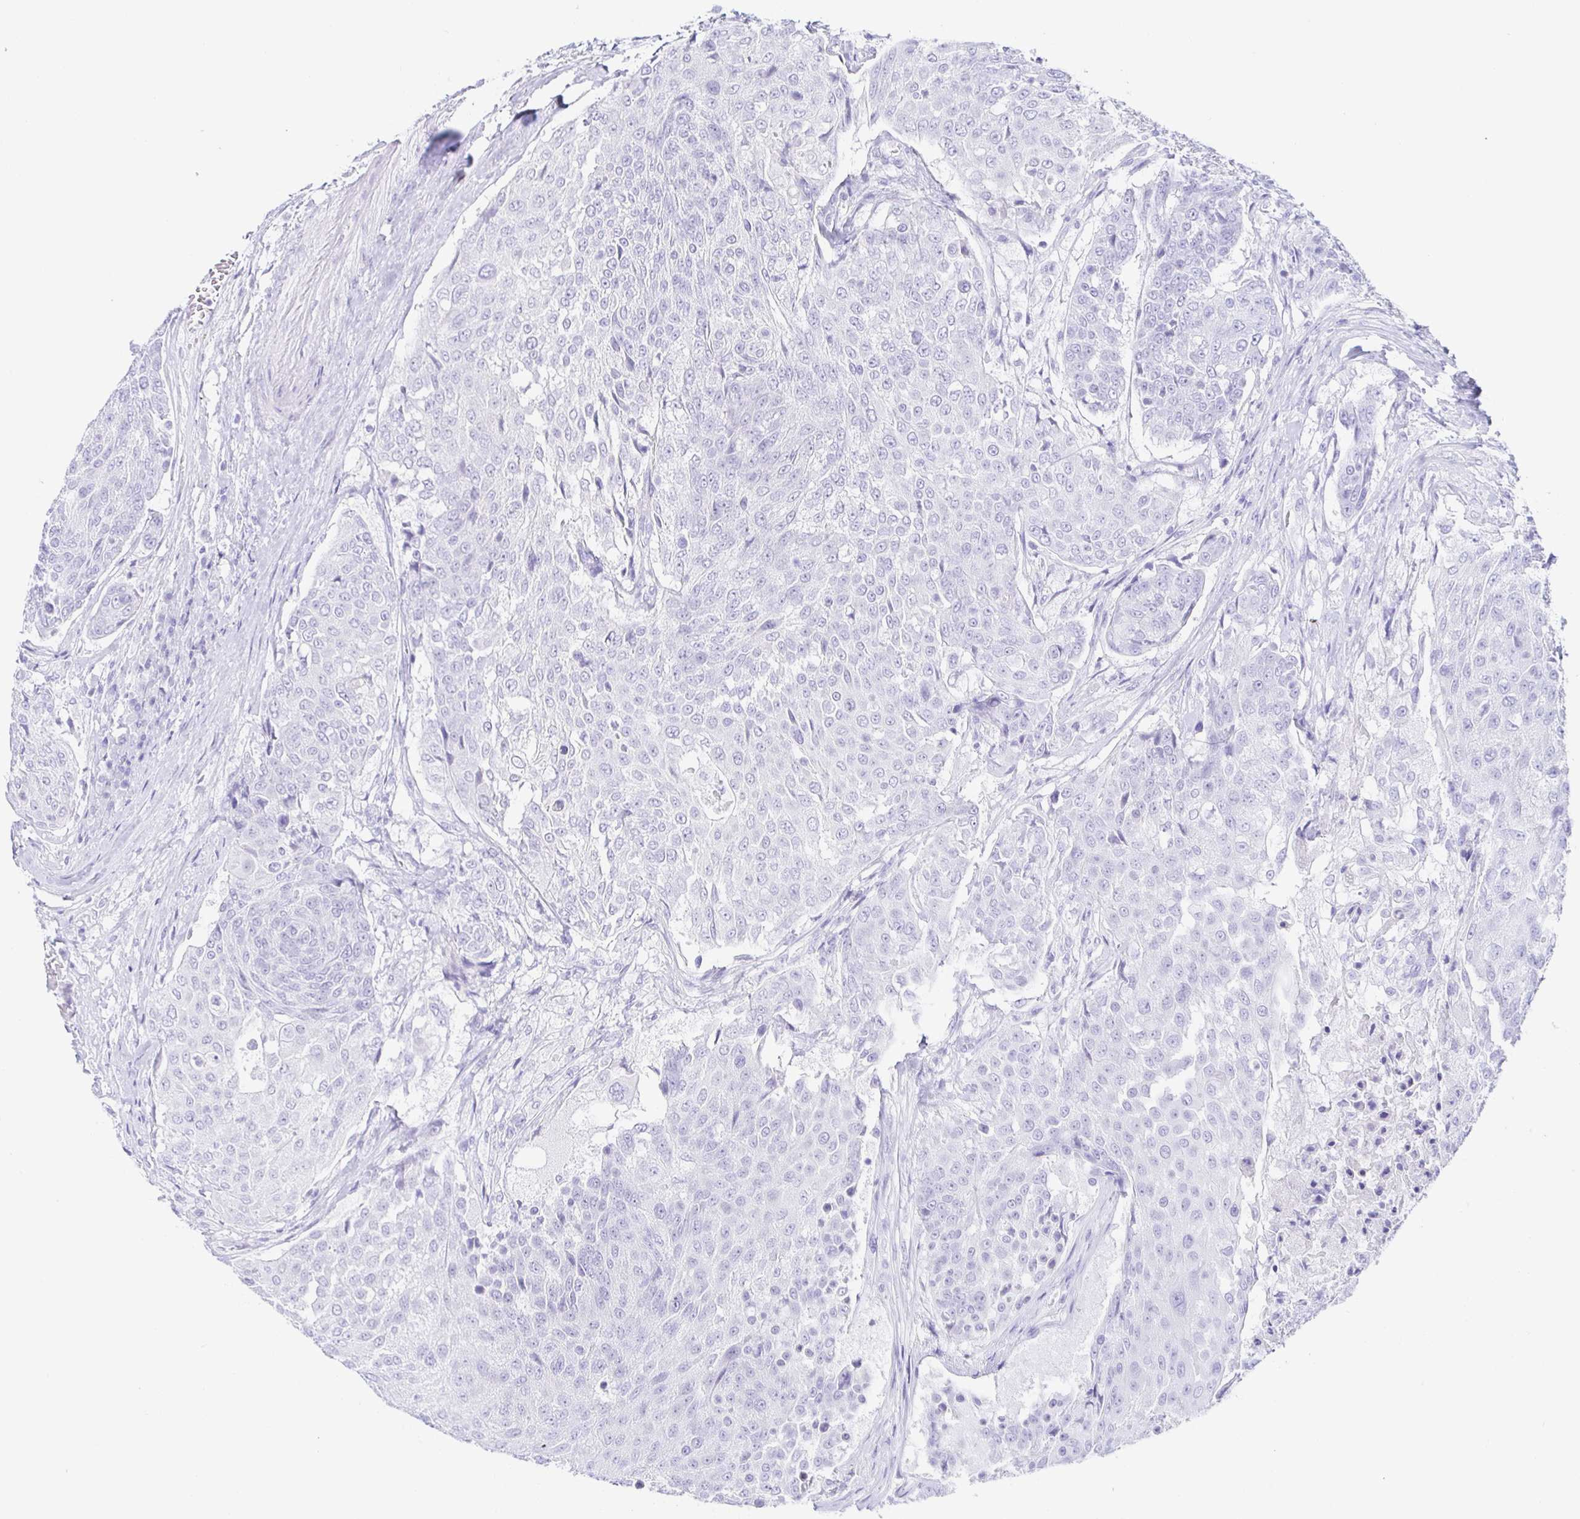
{"staining": {"intensity": "negative", "quantity": "none", "location": "none"}, "tissue": "urothelial cancer", "cell_type": "Tumor cells", "image_type": "cancer", "snomed": [{"axis": "morphology", "description": "Urothelial carcinoma, High grade"}, {"axis": "topography", "description": "Urinary bladder"}], "caption": "Immunohistochemistry (IHC) photomicrograph of neoplastic tissue: high-grade urothelial carcinoma stained with DAB reveals no significant protein staining in tumor cells.", "gene": "PAX8", "patient": {"sex": "female", "age": 63}}